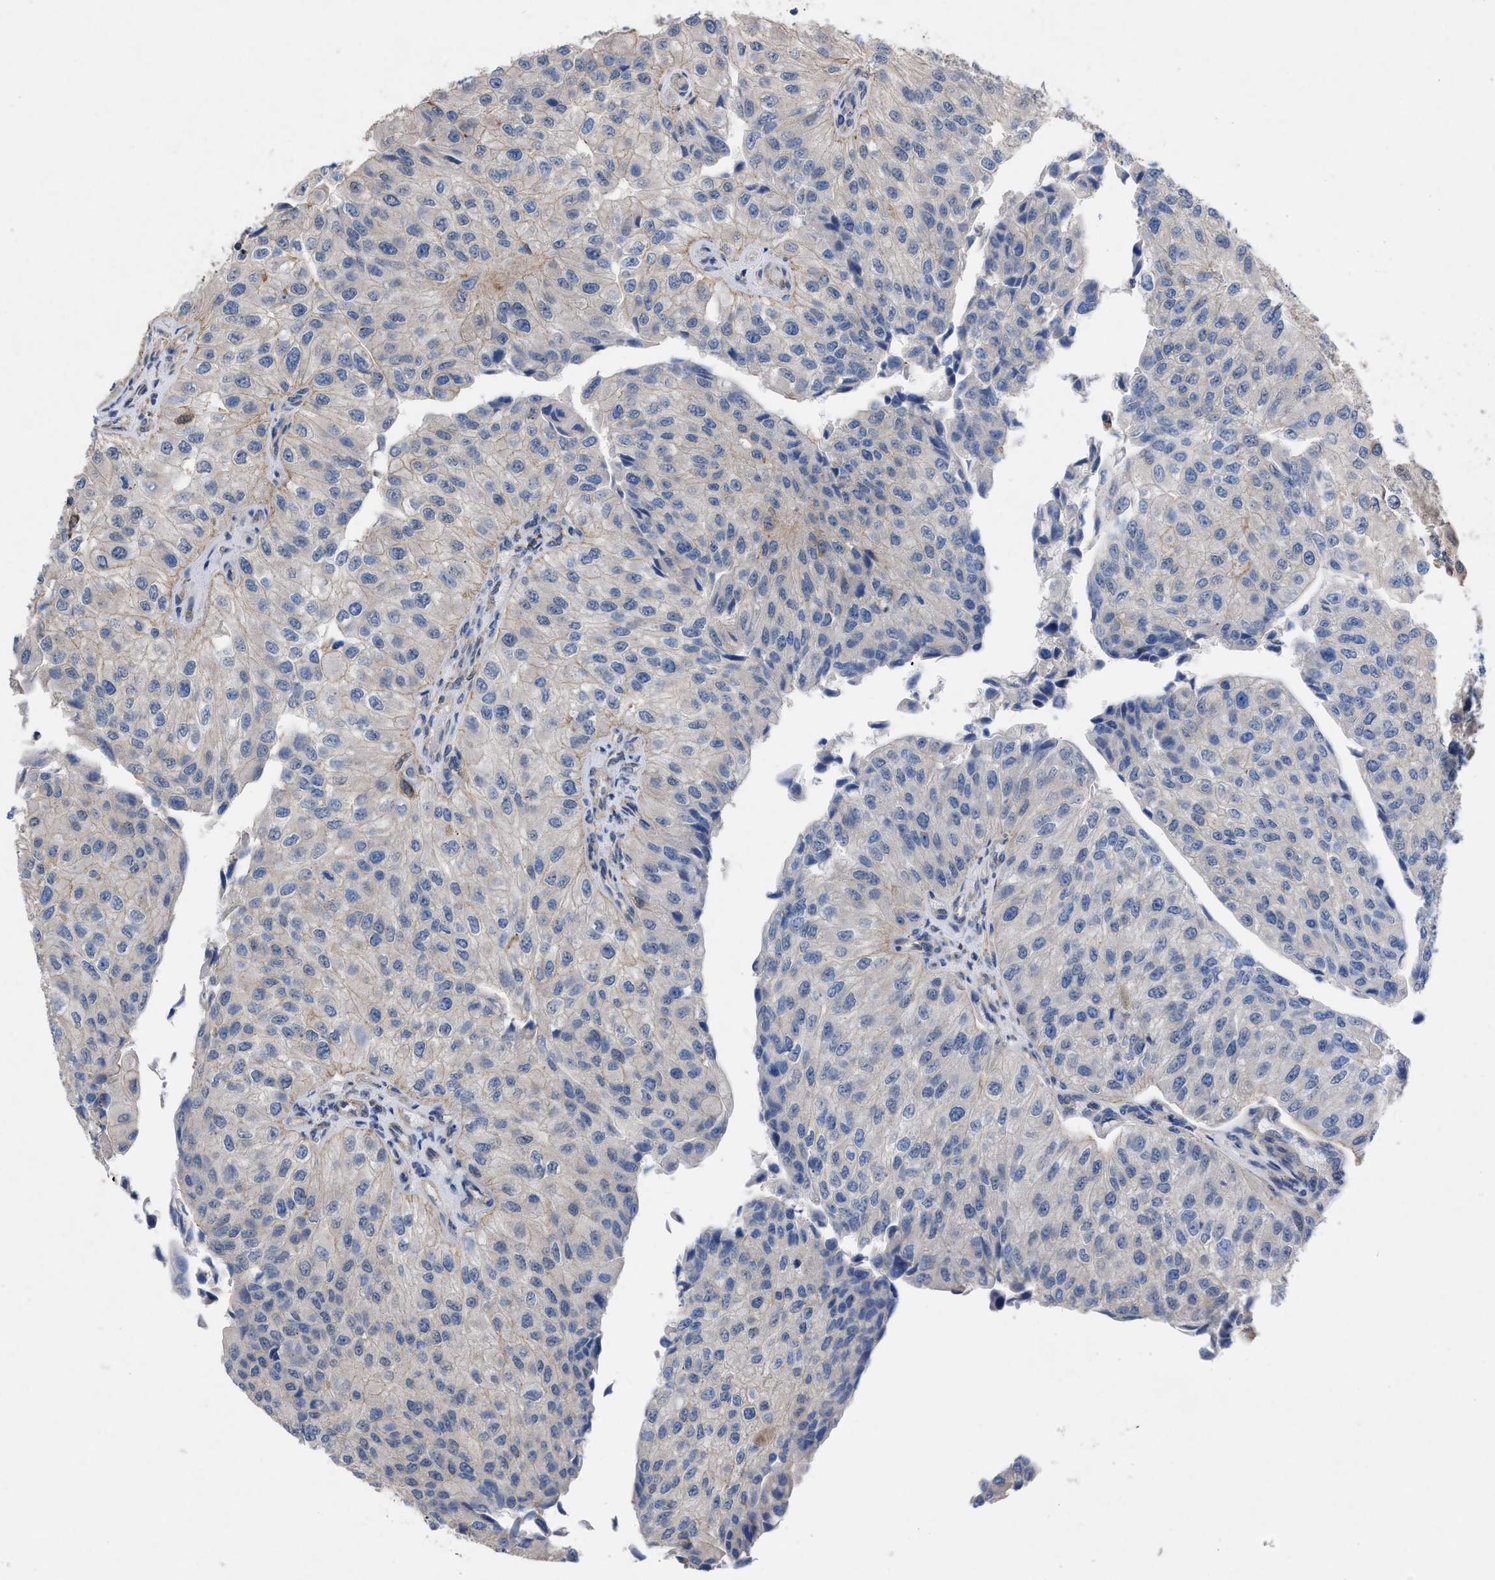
{"staining": {"intensity": "negative", "quantity": "none", "location": "none"}, "tissue": "urothelial cancer", "cell_type": "Tumor cells", "image_type": "cancer", "snomed": [{"axis": "morphology", "description": "Urothelial carcinoma, High grade"}, {"axis": "topography", "description": "Kidney"}, {"axis": "topography", "description": "Urinary bladder"}], "caption": "Tumor cells are negative for protein expression in human urothelial cancer. (DAB (3,3'-diaminobenzidine) immunohistochemistry (IHC) visualized using brightfield microscopy, high magnification).", "gene": "TMEM131", "patient": {"sex": "male", "age": 77}}